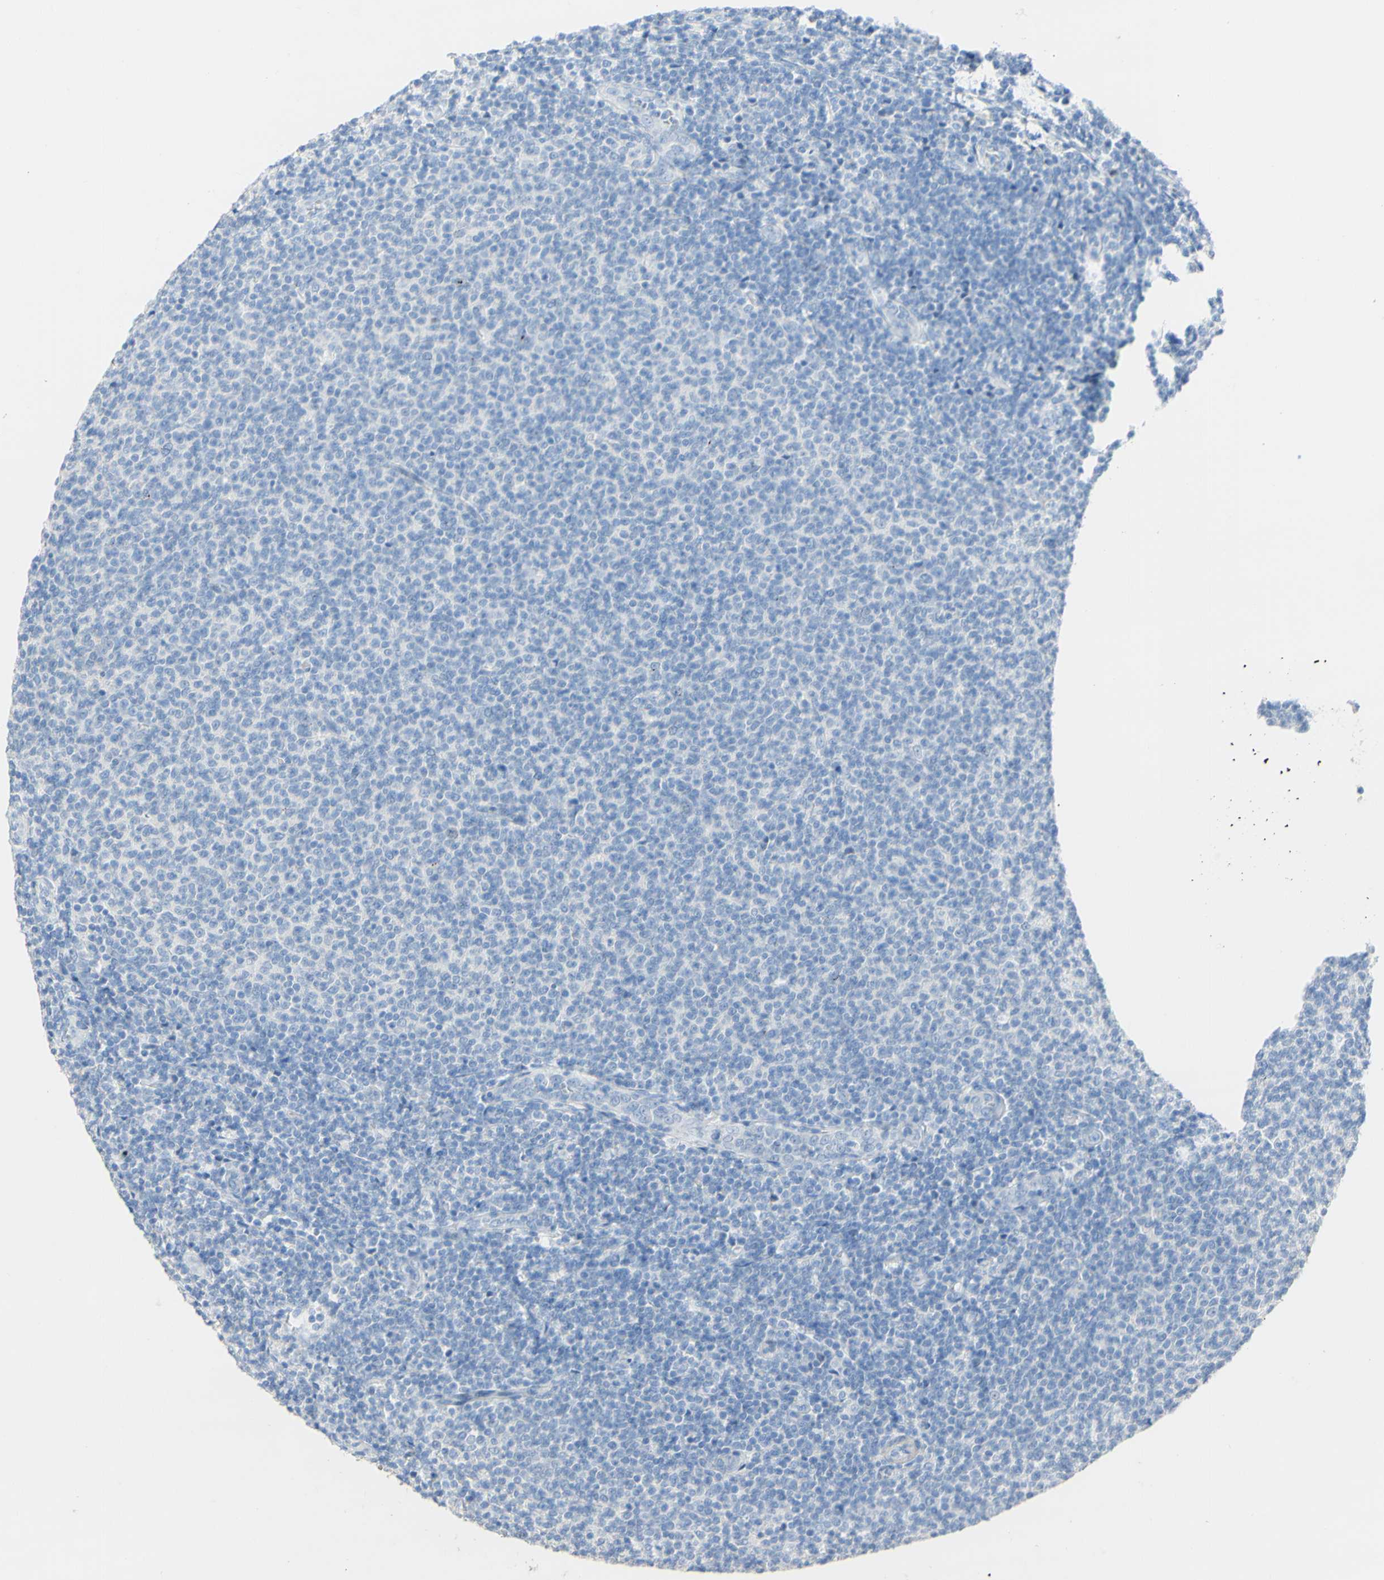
{"staining": {"intensity": "negative", "quantity": "none", "location": "none"}, "tissue": "lymphoma", "cell_type": "Tumor cells", "image_type": "cancer", "snomed": [{"axis": "morphology", "description": "Malignant lymphoma, non-Hodgkin's type, Low grade"}, {"axis": "topography", "description": "Lymph node"}], "caption": "Tumor cells are negative for brown protein staining in lymphoma.", "gene": "DSC2", "patient": {"sex": "male", "age": 66}}